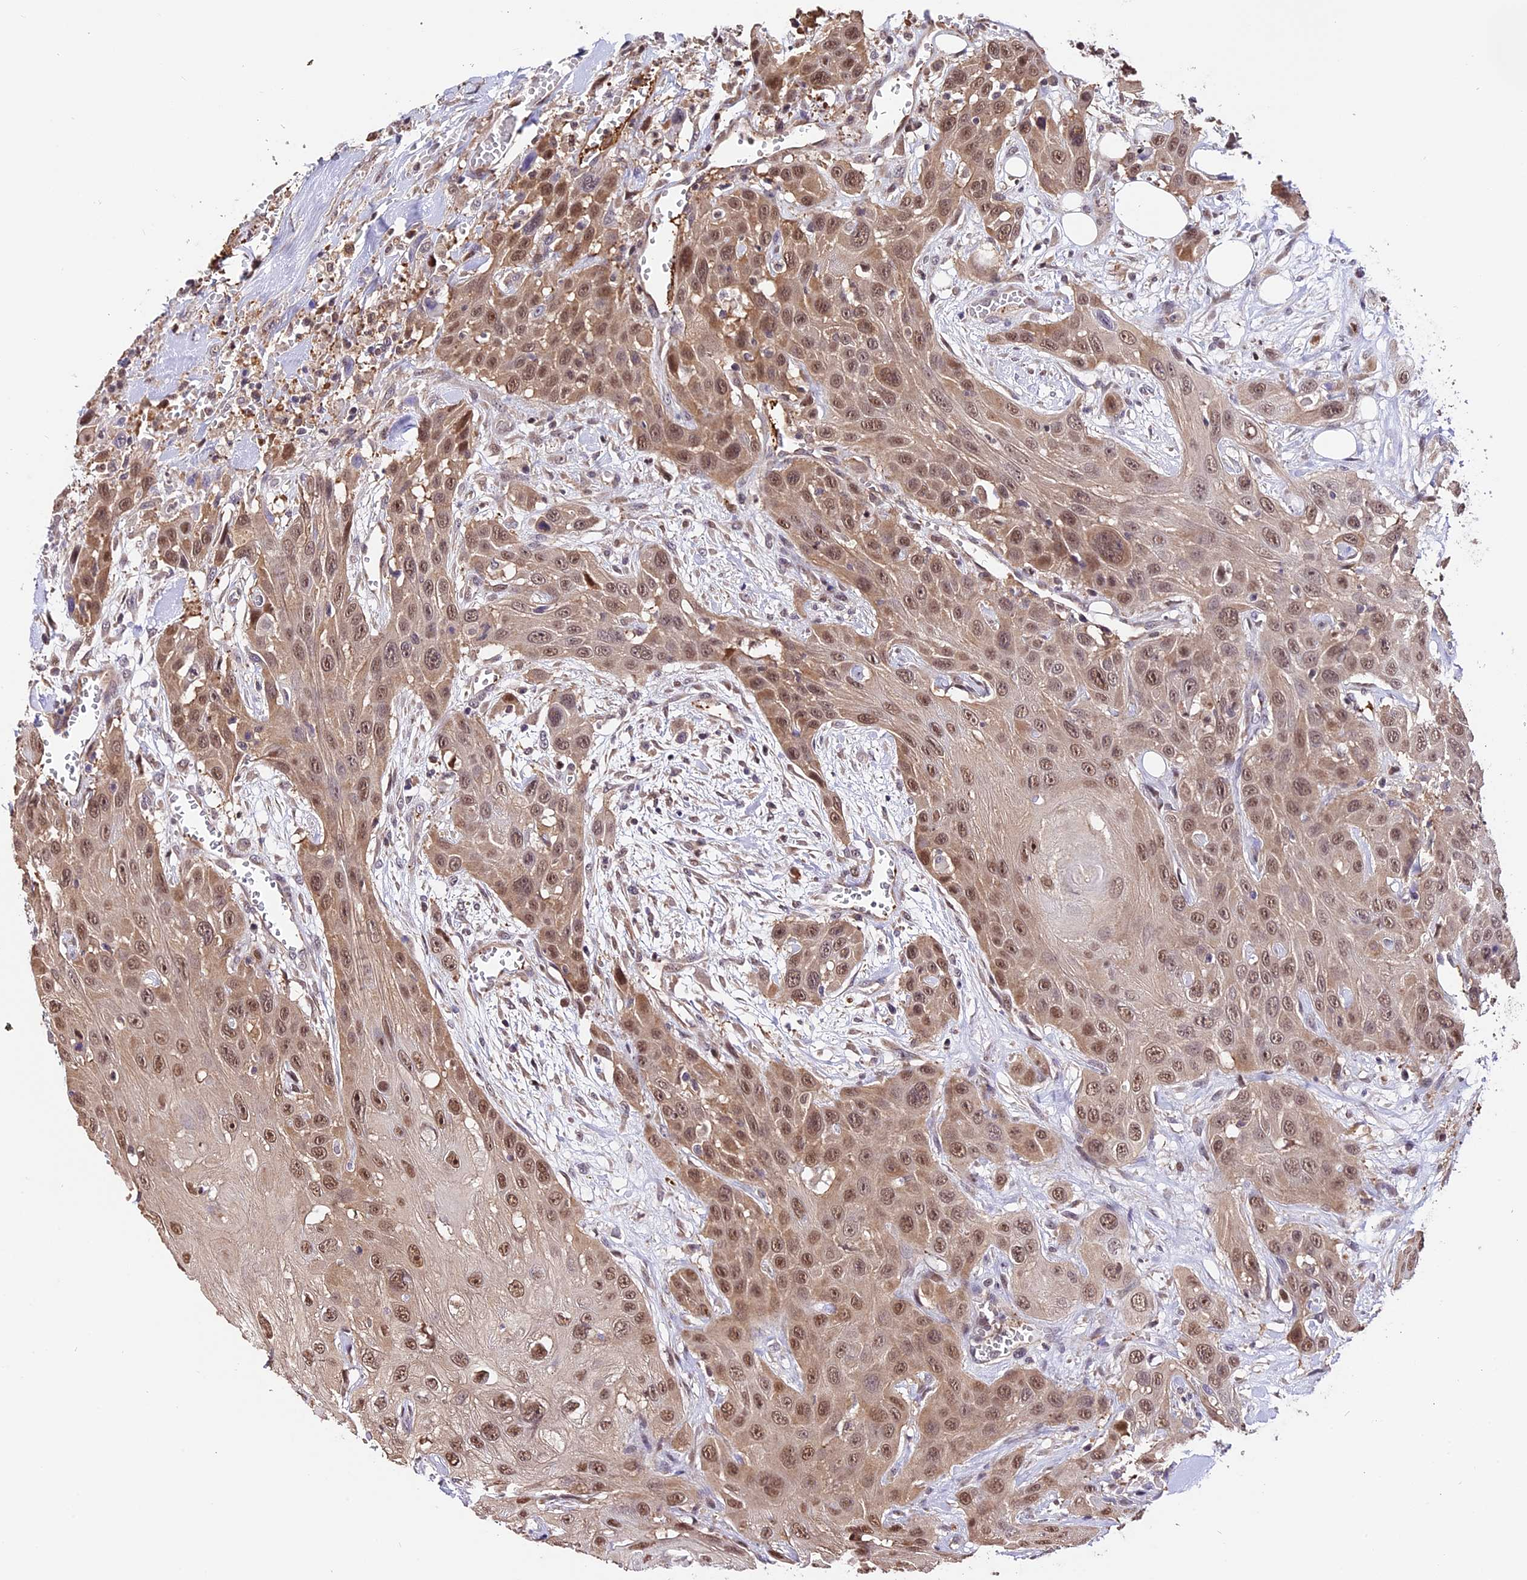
{"staining": {"intensity": "moderate", "quantity": ">75%", "location": "cytoplasmic/membranous,nuclear"}, "tissue": "head and neck cancer", "cell_type": "Tumor cells", "image_type": "cancer", "snomed": [{"axis": "morphology", "description": "Squamous cell carcinoma, NOS"}, {"axis": "topography", "description": "Head-Neck"}], "caption": "Head and neck squamous cell carcinoma was stained to show a protein in brown. There is medium levels of moderate cytoplasmic/membranous and nuclear expression in approximately >75% of tumor cells. (brown staining indicates protein expression, while blue staining denotes nuclei).", "gene": "HERPUD1", "patient": {"sex": "male", "age": 81}}